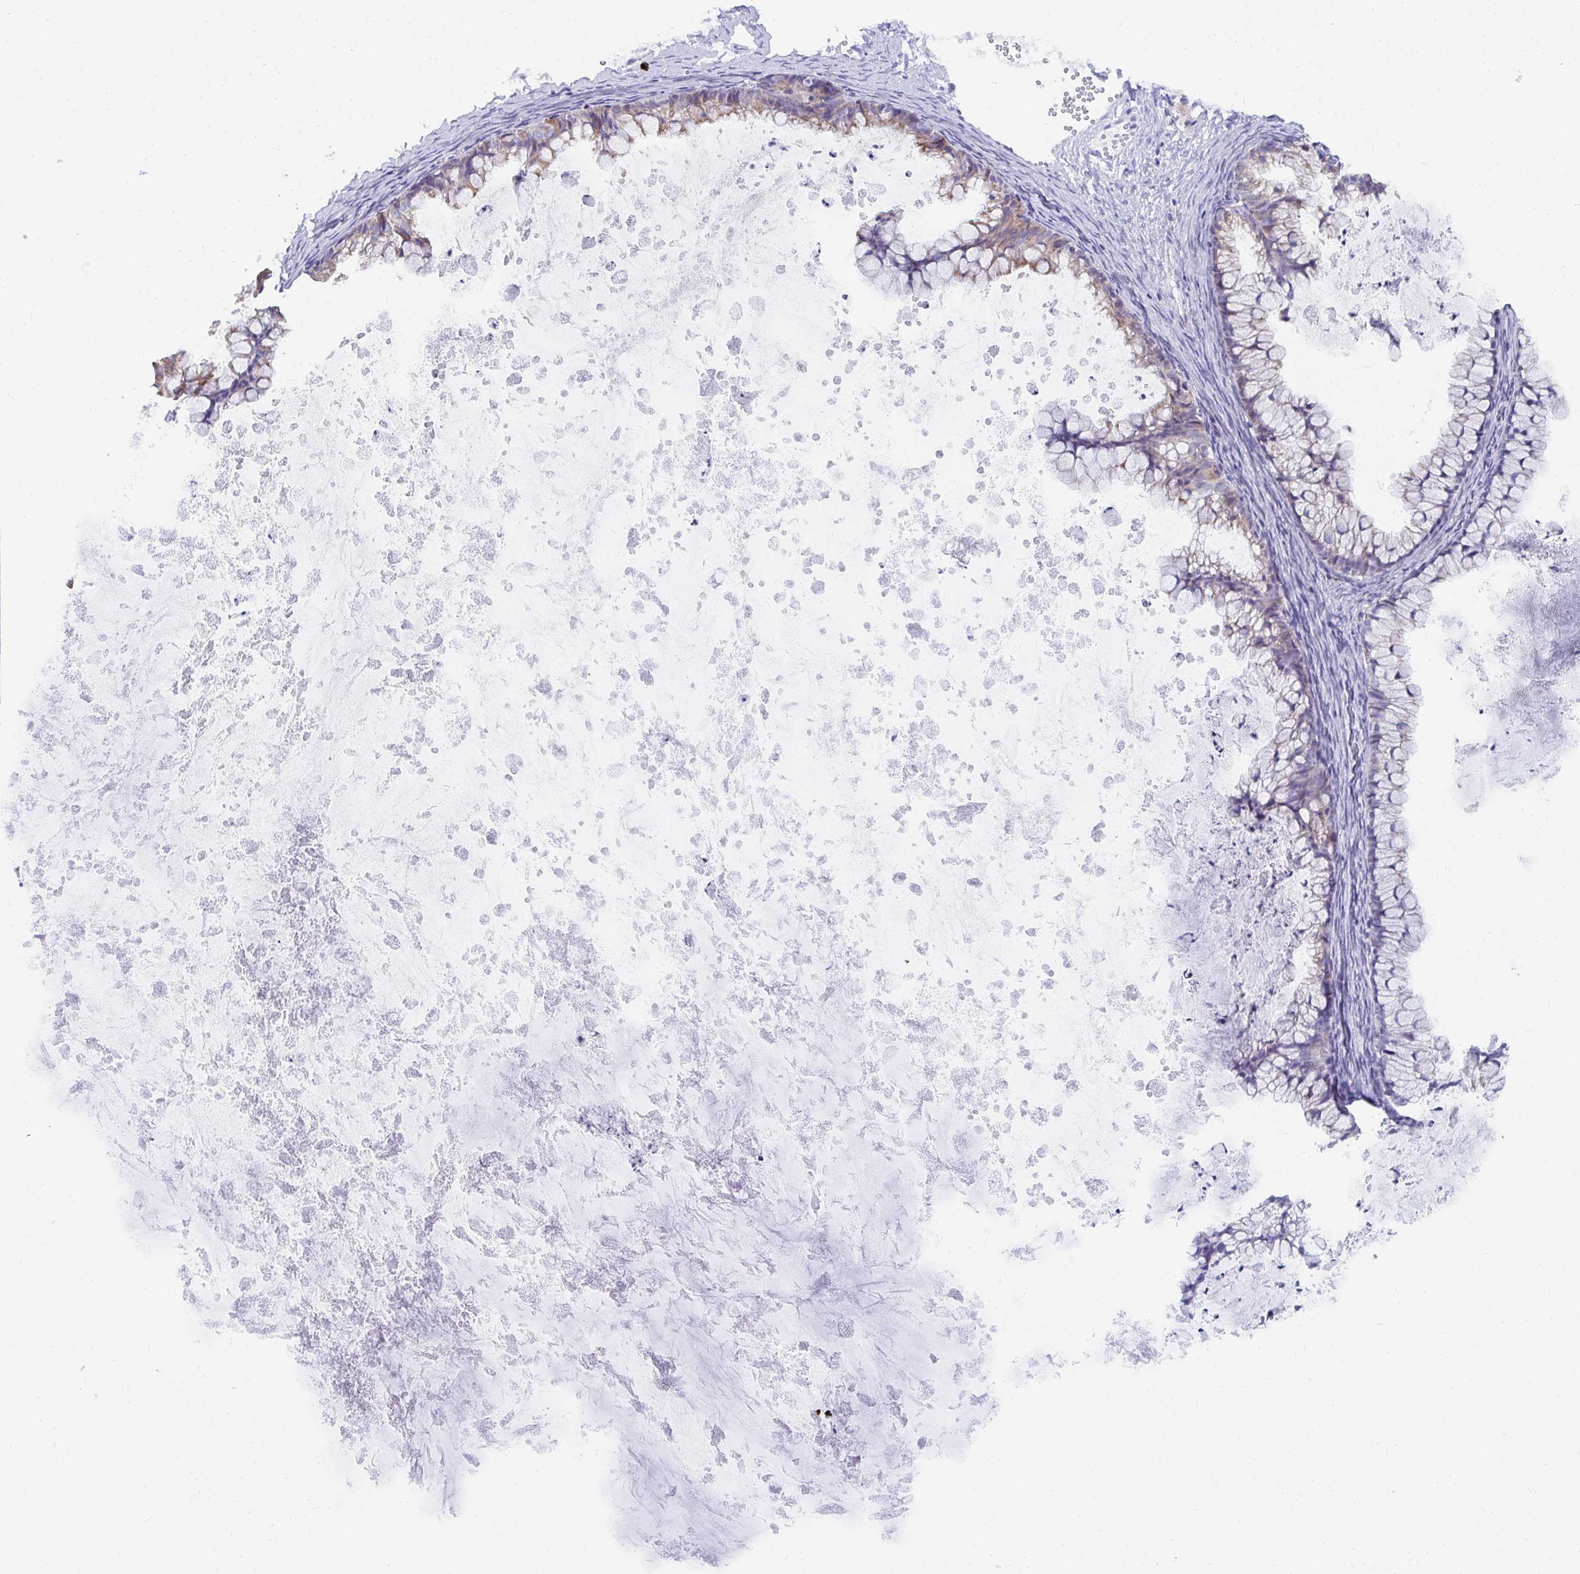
{"staining": {"intensity": "weak", "quantity": "25%-75%", "location": "cytoplasmic/membranous"}, "tissue": "ovarian cancer", "cell_type": "Tumor cells", "image_type": "cancer", "snomed": [{"axis": "morphology", "description": "Cystadenocarcinoma, mucinous, NOS"}, {"axis": "topography", "description": "Ovary"}], "caption": "The photomicrograph displays staining of ovarian cancer, revealing weak cytoplasmic/membranous protein positivity (brown color) within tumor cells.", "gene": "PC", "patient": {"sex": "female", "age": 35}}